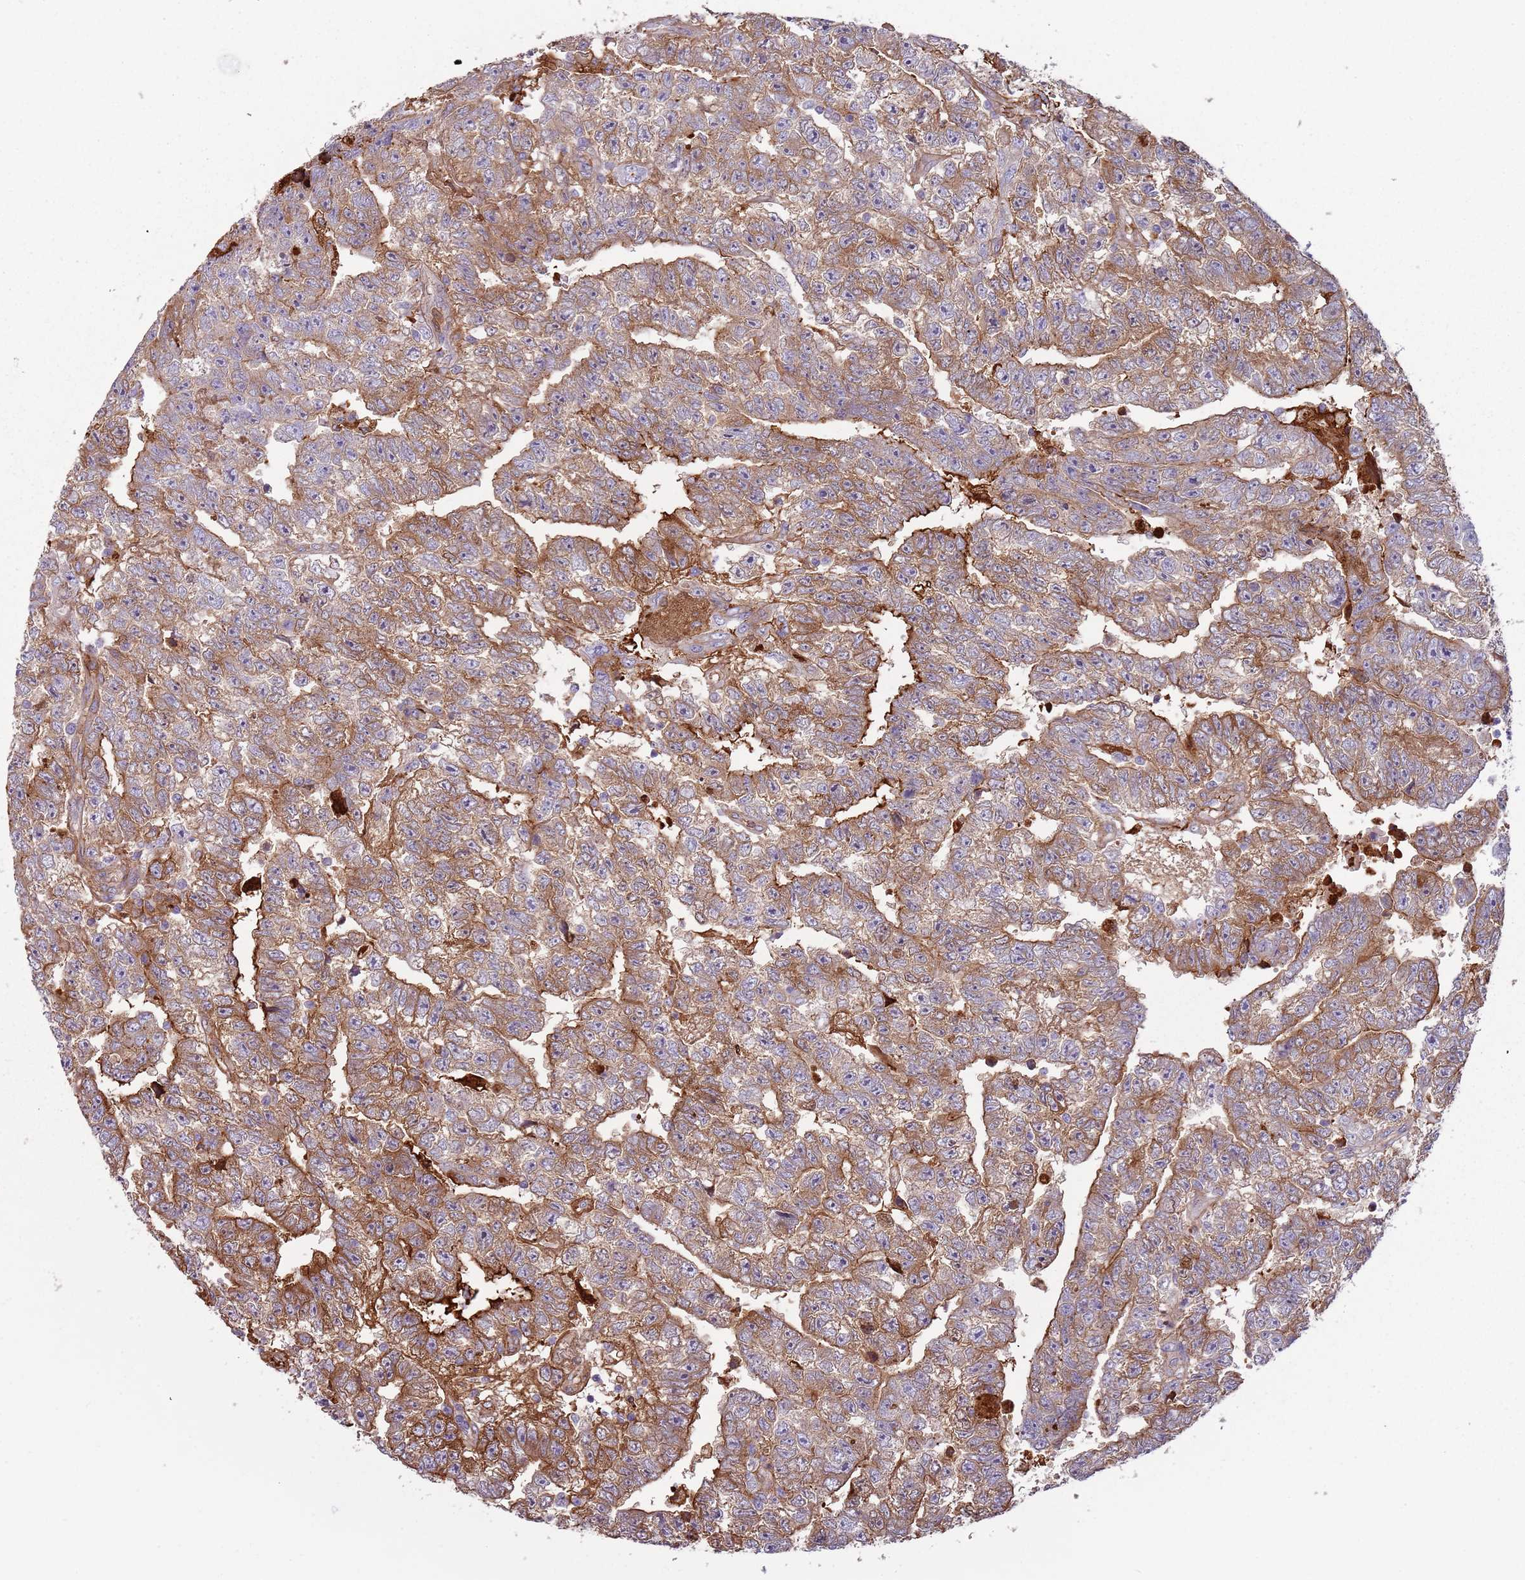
{"staining": {"intensity": "moderate", "quantity": ">75%", "location": "cytoplasmic/membranous"}, "tissue": "testis cancer", "cell_type": "Tumor cells", "image_type": "cancer", "snomed": [{"axis": "morphology", "description": "Carcinoma, Embryonal, NOS"}, {"axis": "topography", "description": "Testis"}], "caption": "This histopathology image displays immunohistochemistry (IHC) staining of testis cancer (embryonal carcinoma), with medium moderate cytoplasmic/membranous expression in about >75% of tumor cells.", "gene": "NADK", "patient": {"sex": "male", "age": 25}}